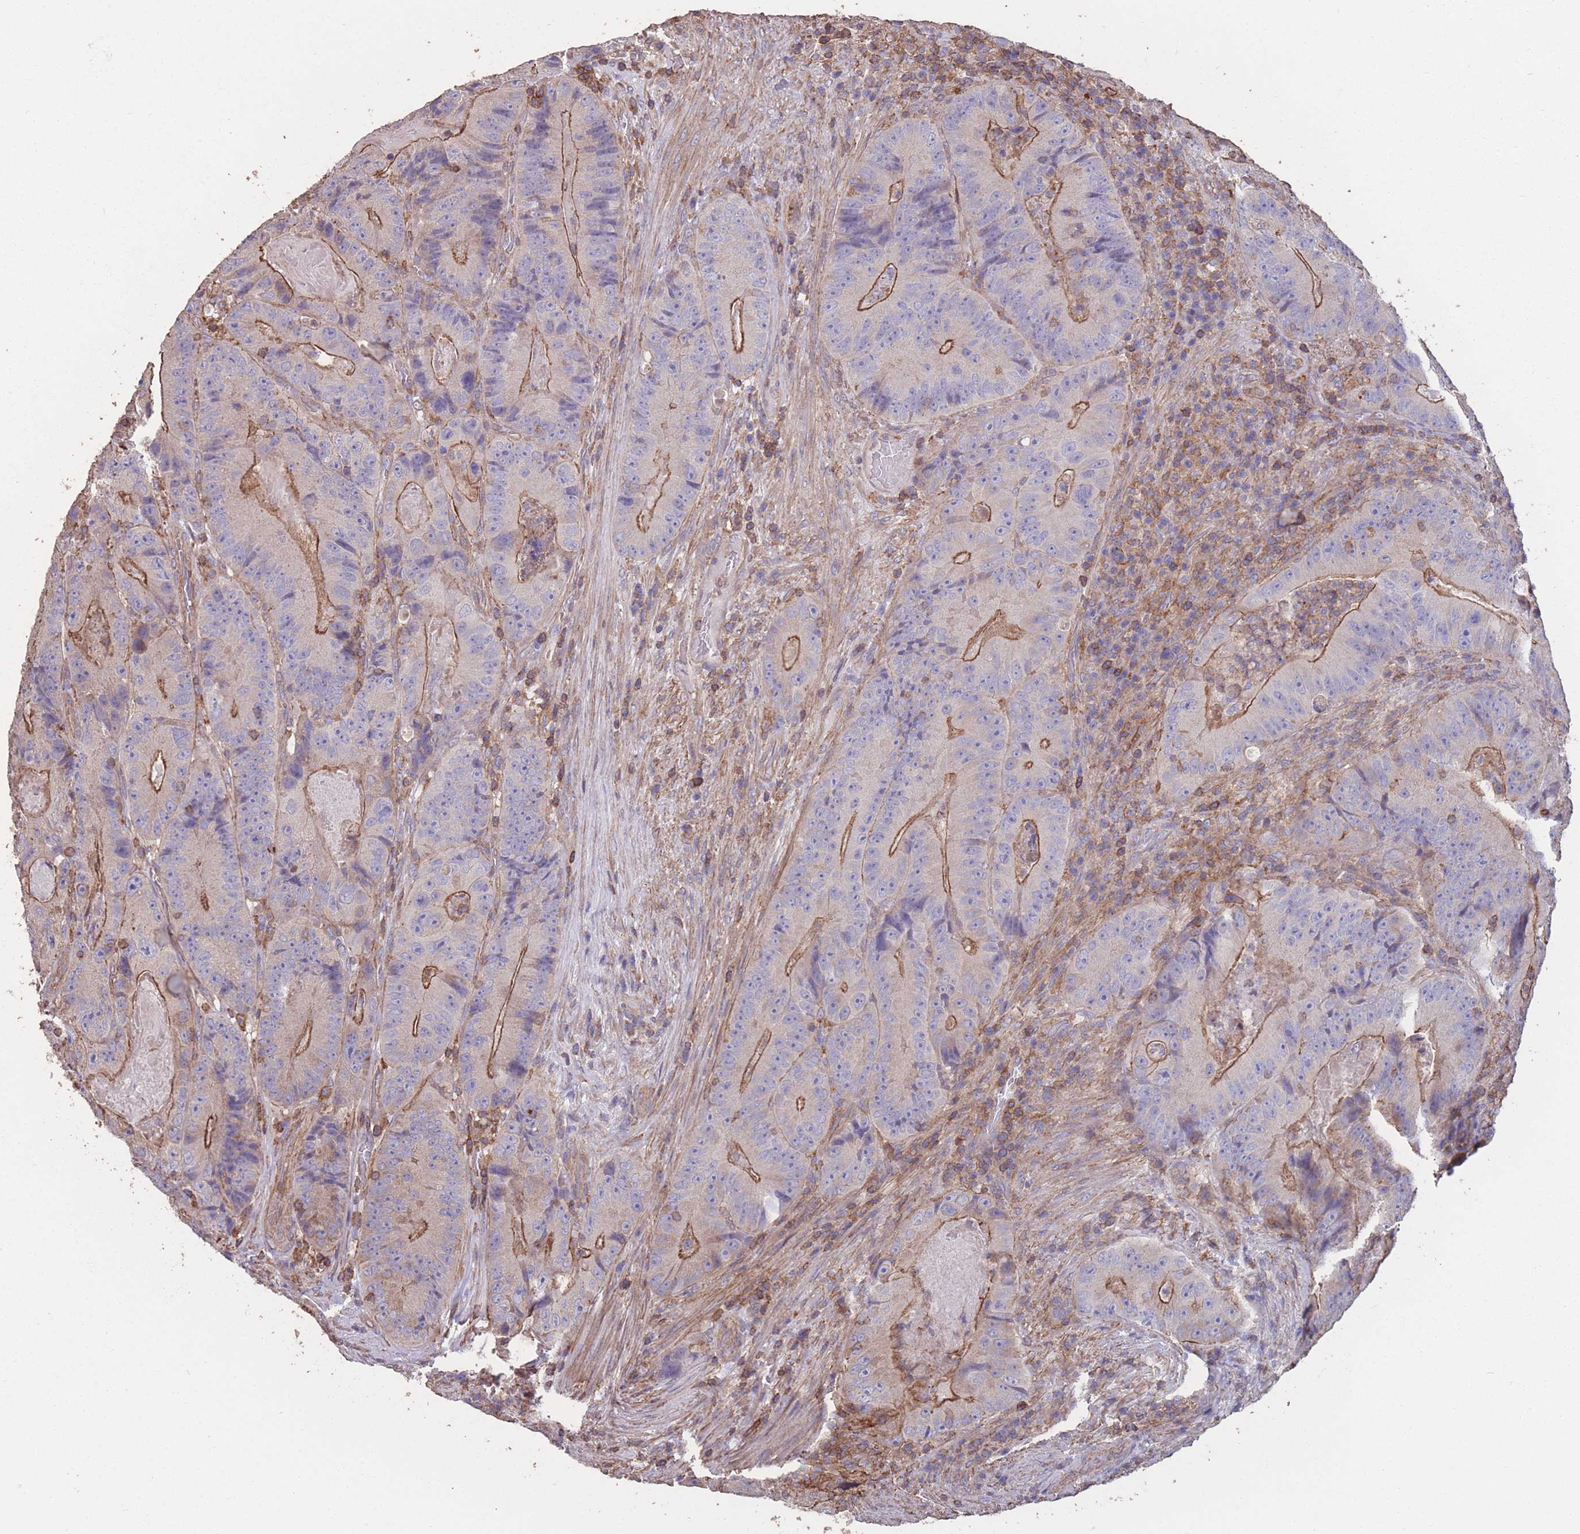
{"staining": {"intensity": "moderate", "quantity": "25%-75%", "location": "cytoplasmic/membranous"}, "tissue": "colorectal cancer", "cell_type": "Tumor cells", "image_type": "cancer", "snomed": [{"axis": "morphology", "description": "Adenocarcinoma, NOS"}, {"axis": "topography", "description": "Colon"}], "caption": "The immunohistochemical stain highlights moderate cytoplasmic/membranous expression in tumor cells of colorectal adenocarcinoma tissue.", "gene": "NUDT21", "patient": {"sex": "female", "age": 86}}